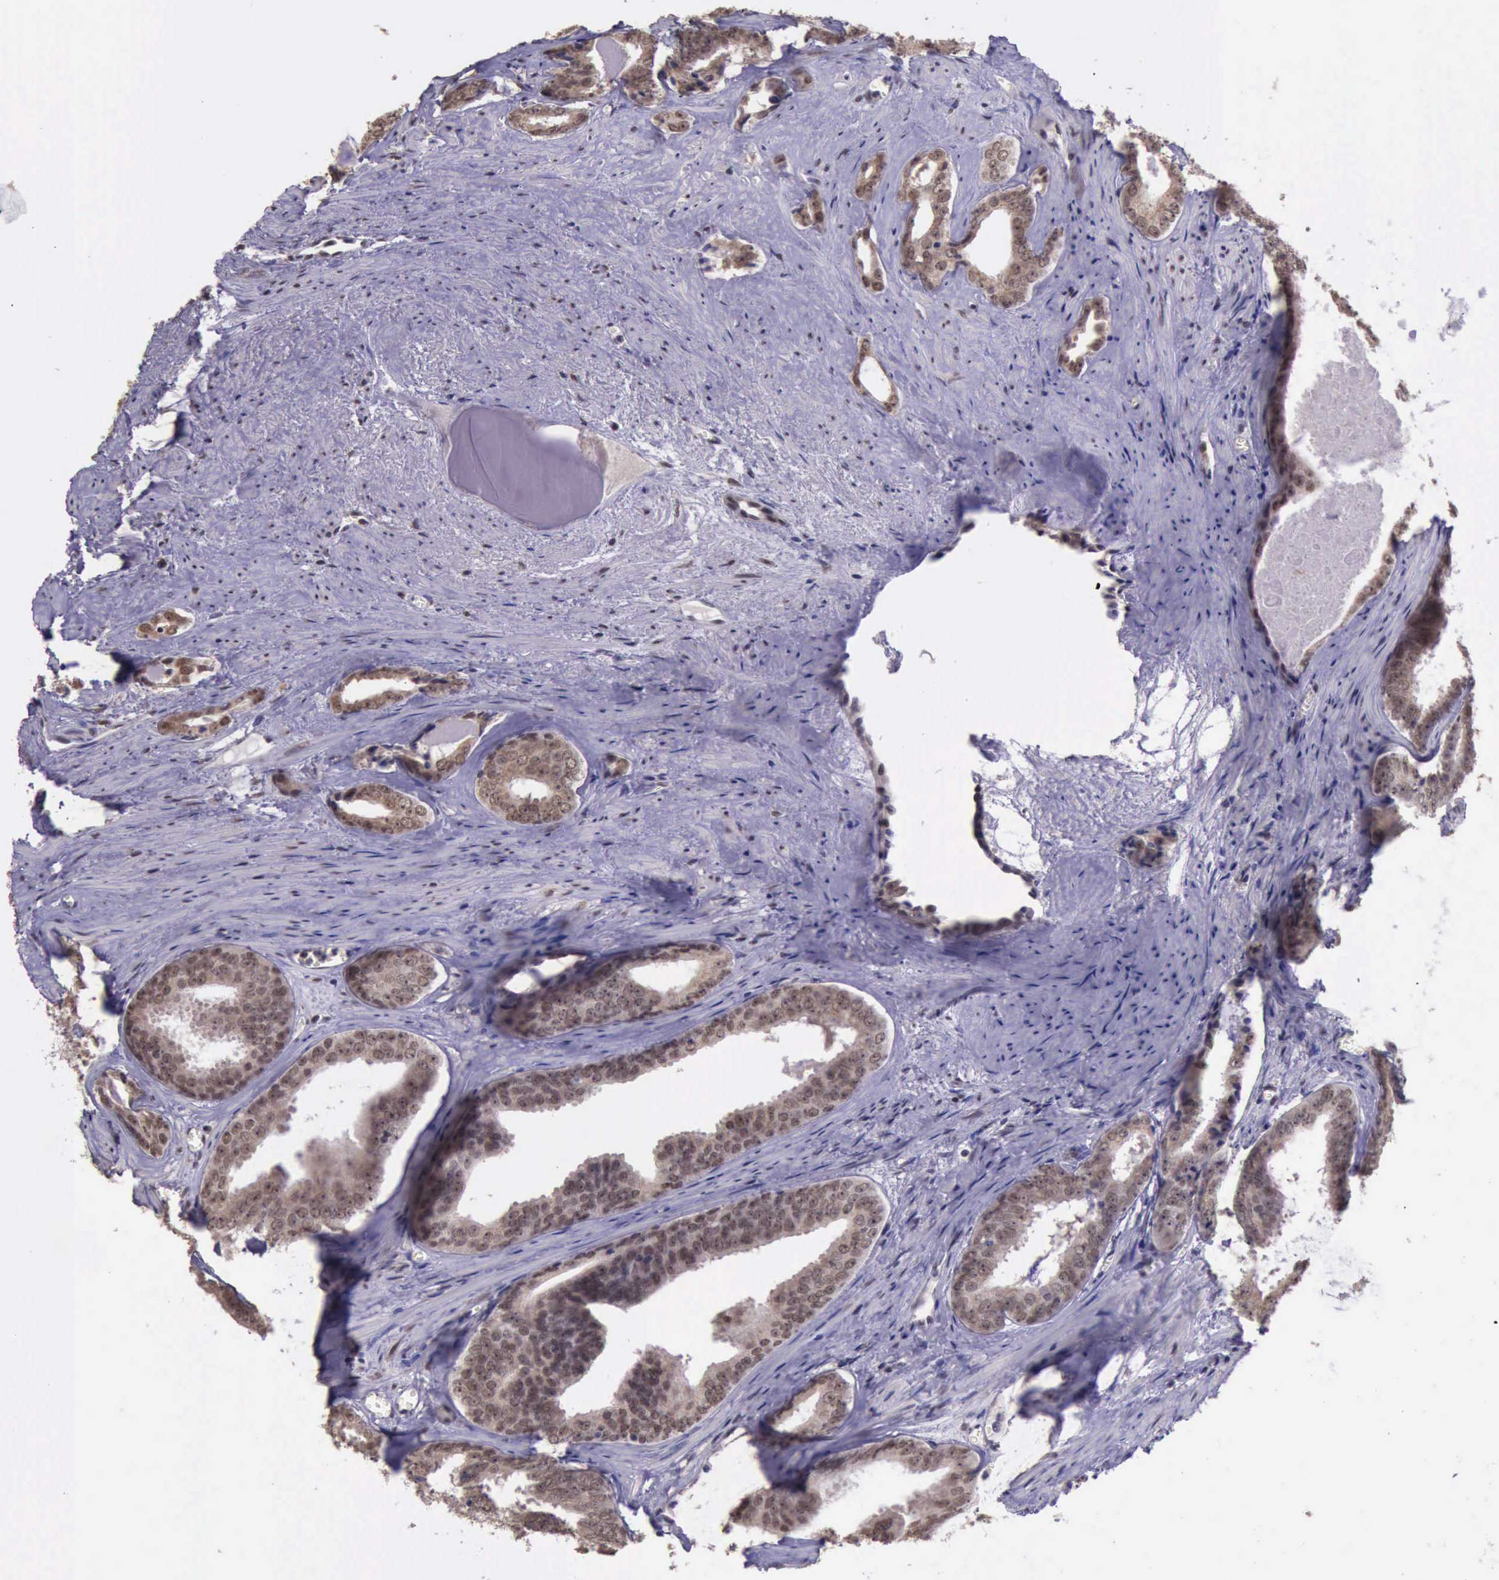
{"staining": {"intensity": "weak", "quantity": ">75%", "location": "cytoplasmic/membranous,nuclear"}, "tissue": "prostate cancer", "cell_type": "Tumor cells", "image_type": "cancer", "snomed": [{"axis": "morphology", "description": "Adenocarcinoma, Medium grade"}, {"axis": "topography", "description": "Prostate"}], "caption": "A brown stain highlights weak cytoplasmic/membranous and nuclear expression of a protein in medium-grade adenocarcinoma (prostate) tumor cells.", "gene": "PRPF39", "patient": {"sex": "male", "age": 79}}